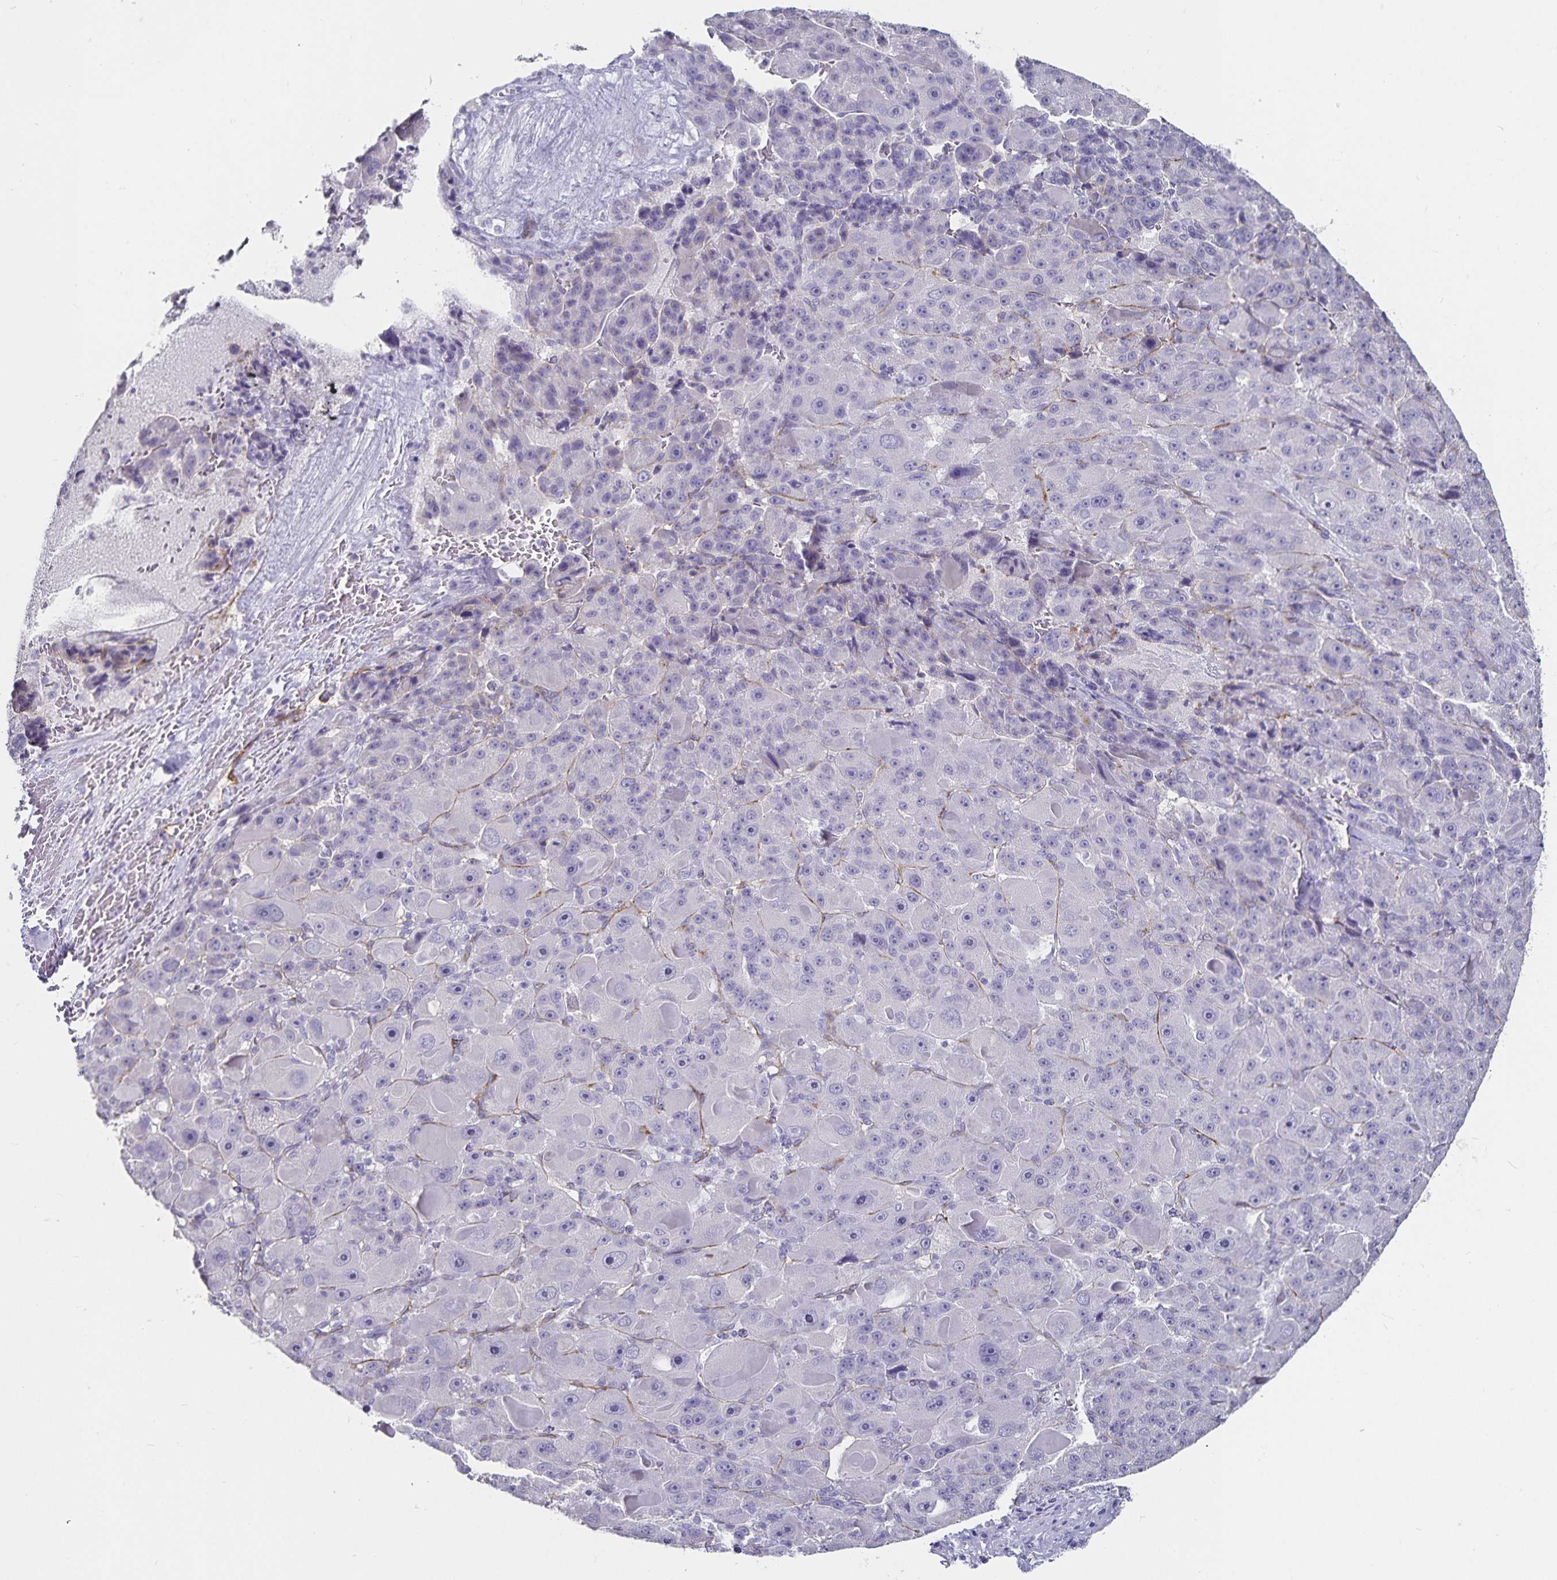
{"staining": {"intensity": "negative", "quantity": "none", "location": "none"}, "tissue": "liver cancer", "cell_type": "Tumor cells", "image_type": "cancer", "snomed": [{"axis": "morphology", "description": "Carcinoma, Hepatocellular, NOS"}, {"axis": "topography", "description": "Liver"}], "caption": "The immunohistochemistry histopathology image has no significant expression in tumor cells of liver cancer tissue.", "gene": "PODXL", "patient": {"sex": "male", "age": 76}}